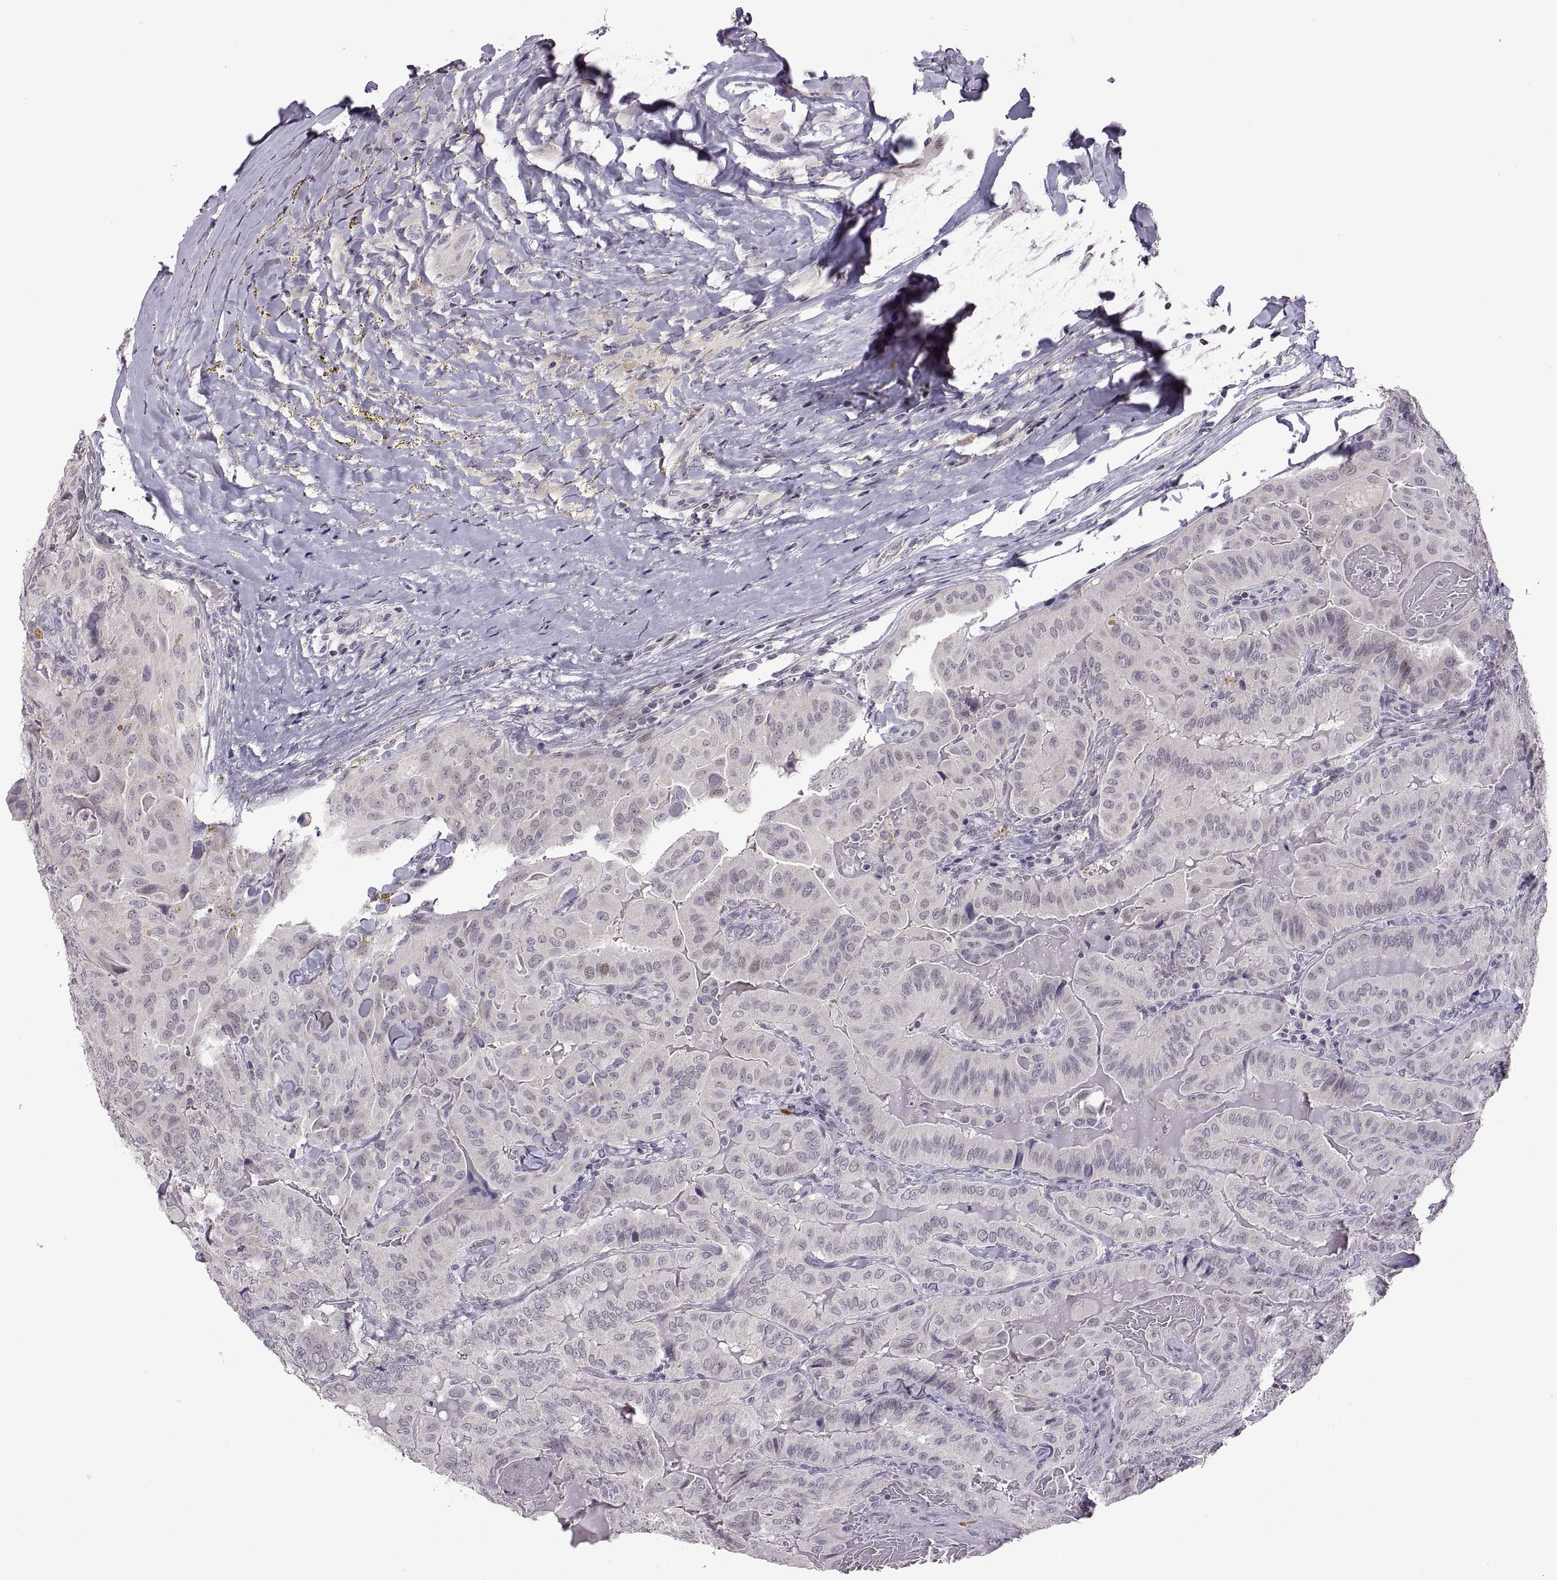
{"staining": {"intensity": "negative", "quantity": "none", "location": "none"}, "tissue": "thyroid cancer", "cell_type": "Tumor cells", "image_type": "cancer", "snomed": [{"axis": "morphology", "description": "Papillary adenocarcinoma, NOS"}, {"axis": "topography", "description": "Thyroid gland"}], "caption": "Human thyroid cancer (papillary adenocarcinoma) stained for a protein using IHC exhibits no staining in tumor cells.", "gene": "NEK2", "patient": {"sex": "female", "age": 68}}